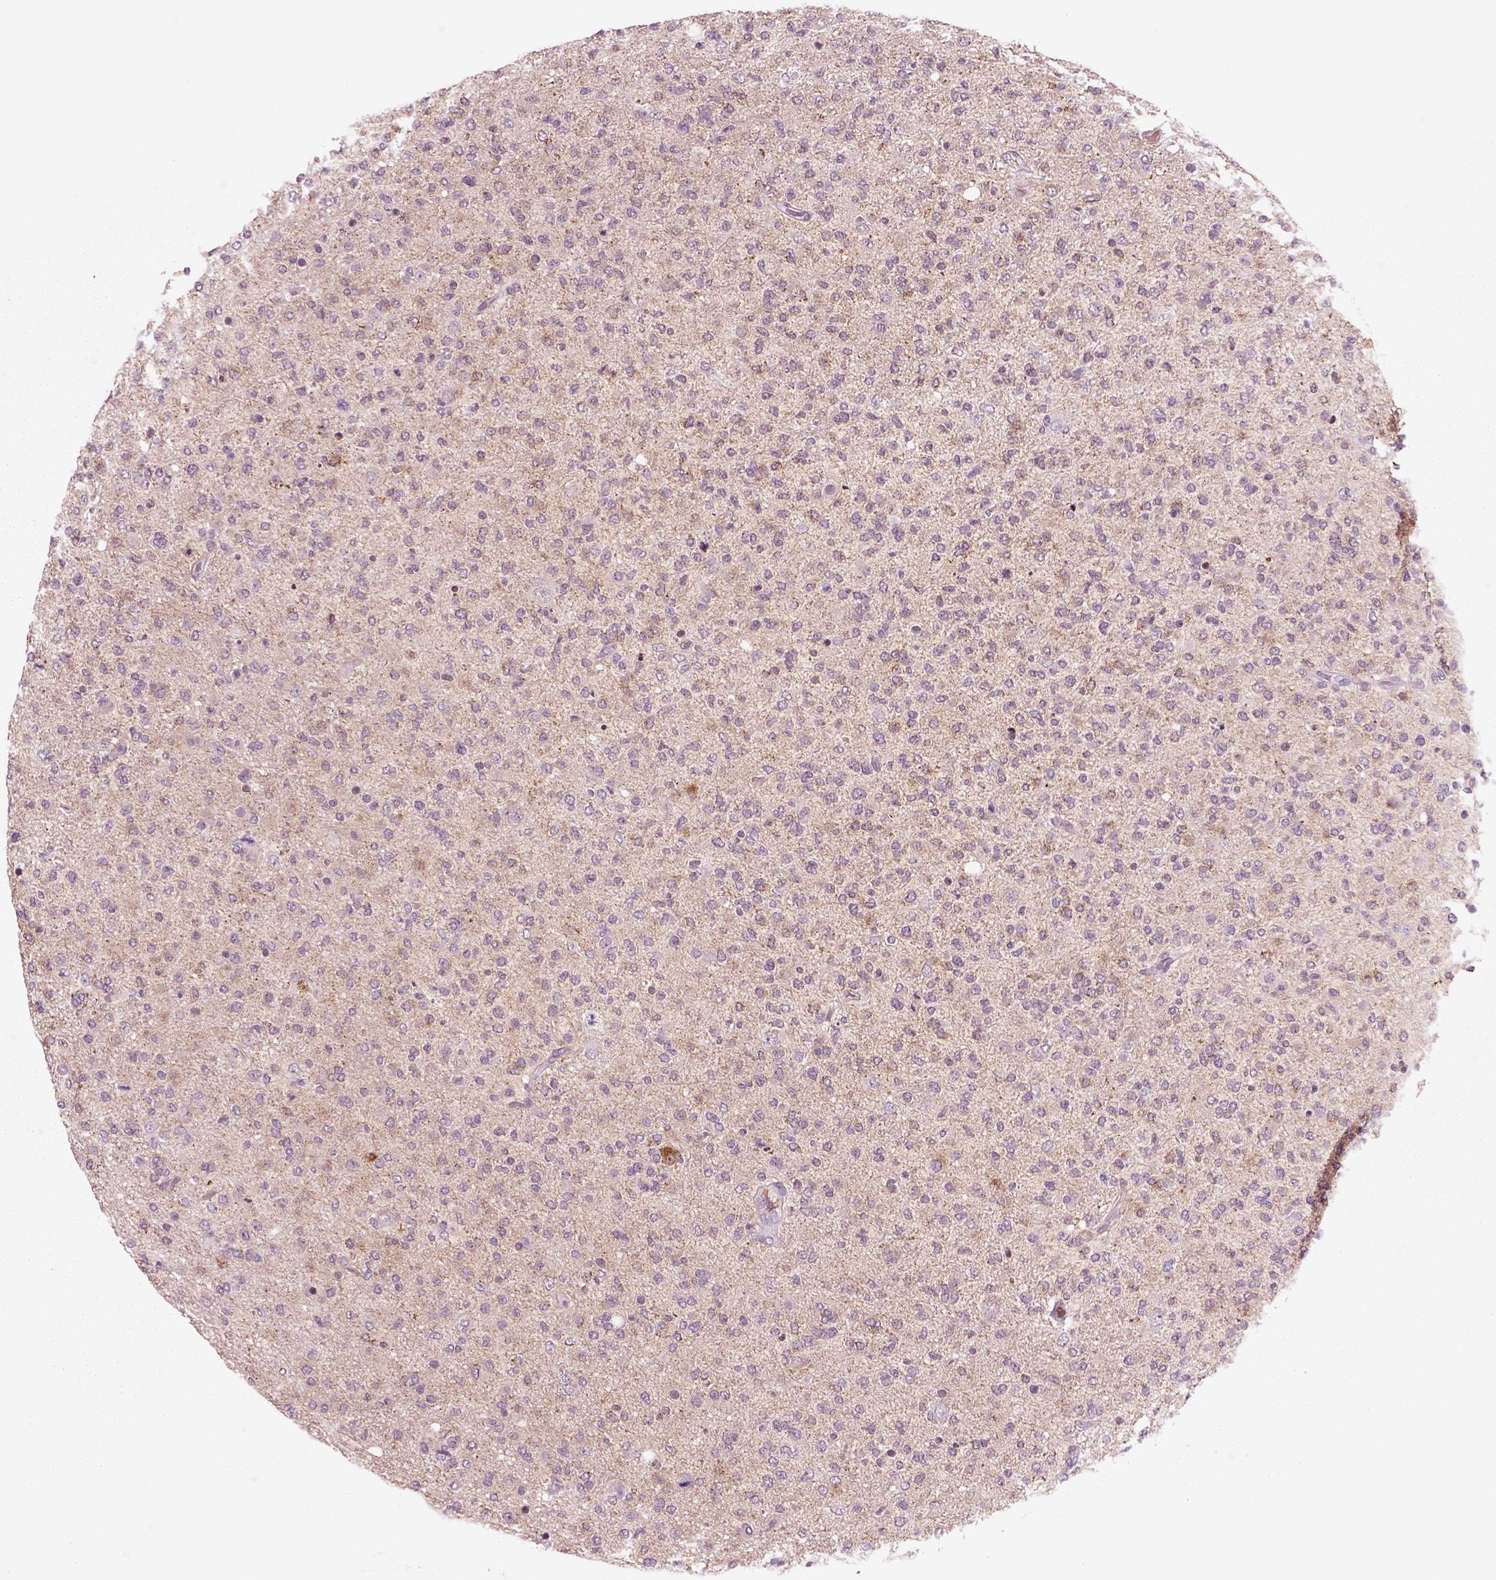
{"staining": {"intensity": "negative", "quantity": "none", "location": "none"}, "tissue": "glioma", "cell_type": "Tumor cells", "image_type": "cancer", "snomed": [{"axis": "morphology", "description": "Glioma, malignant, High grade"}, {"axis": "topography", "description": "Cerebral cortex"}], "caption": "High magnification brightfield microscopy of glioma stained with DAB (brown) and counterstained with hematoxylin (blue): tumor cells show no significant staining. The staining was performed using DAB to visualize the protein expression in brown, while the nuclei were stained in blue with hematoxylin (Magnification: 20x).", "gene": "CHGB", "patient": {"sex": "male", "age": 70}}